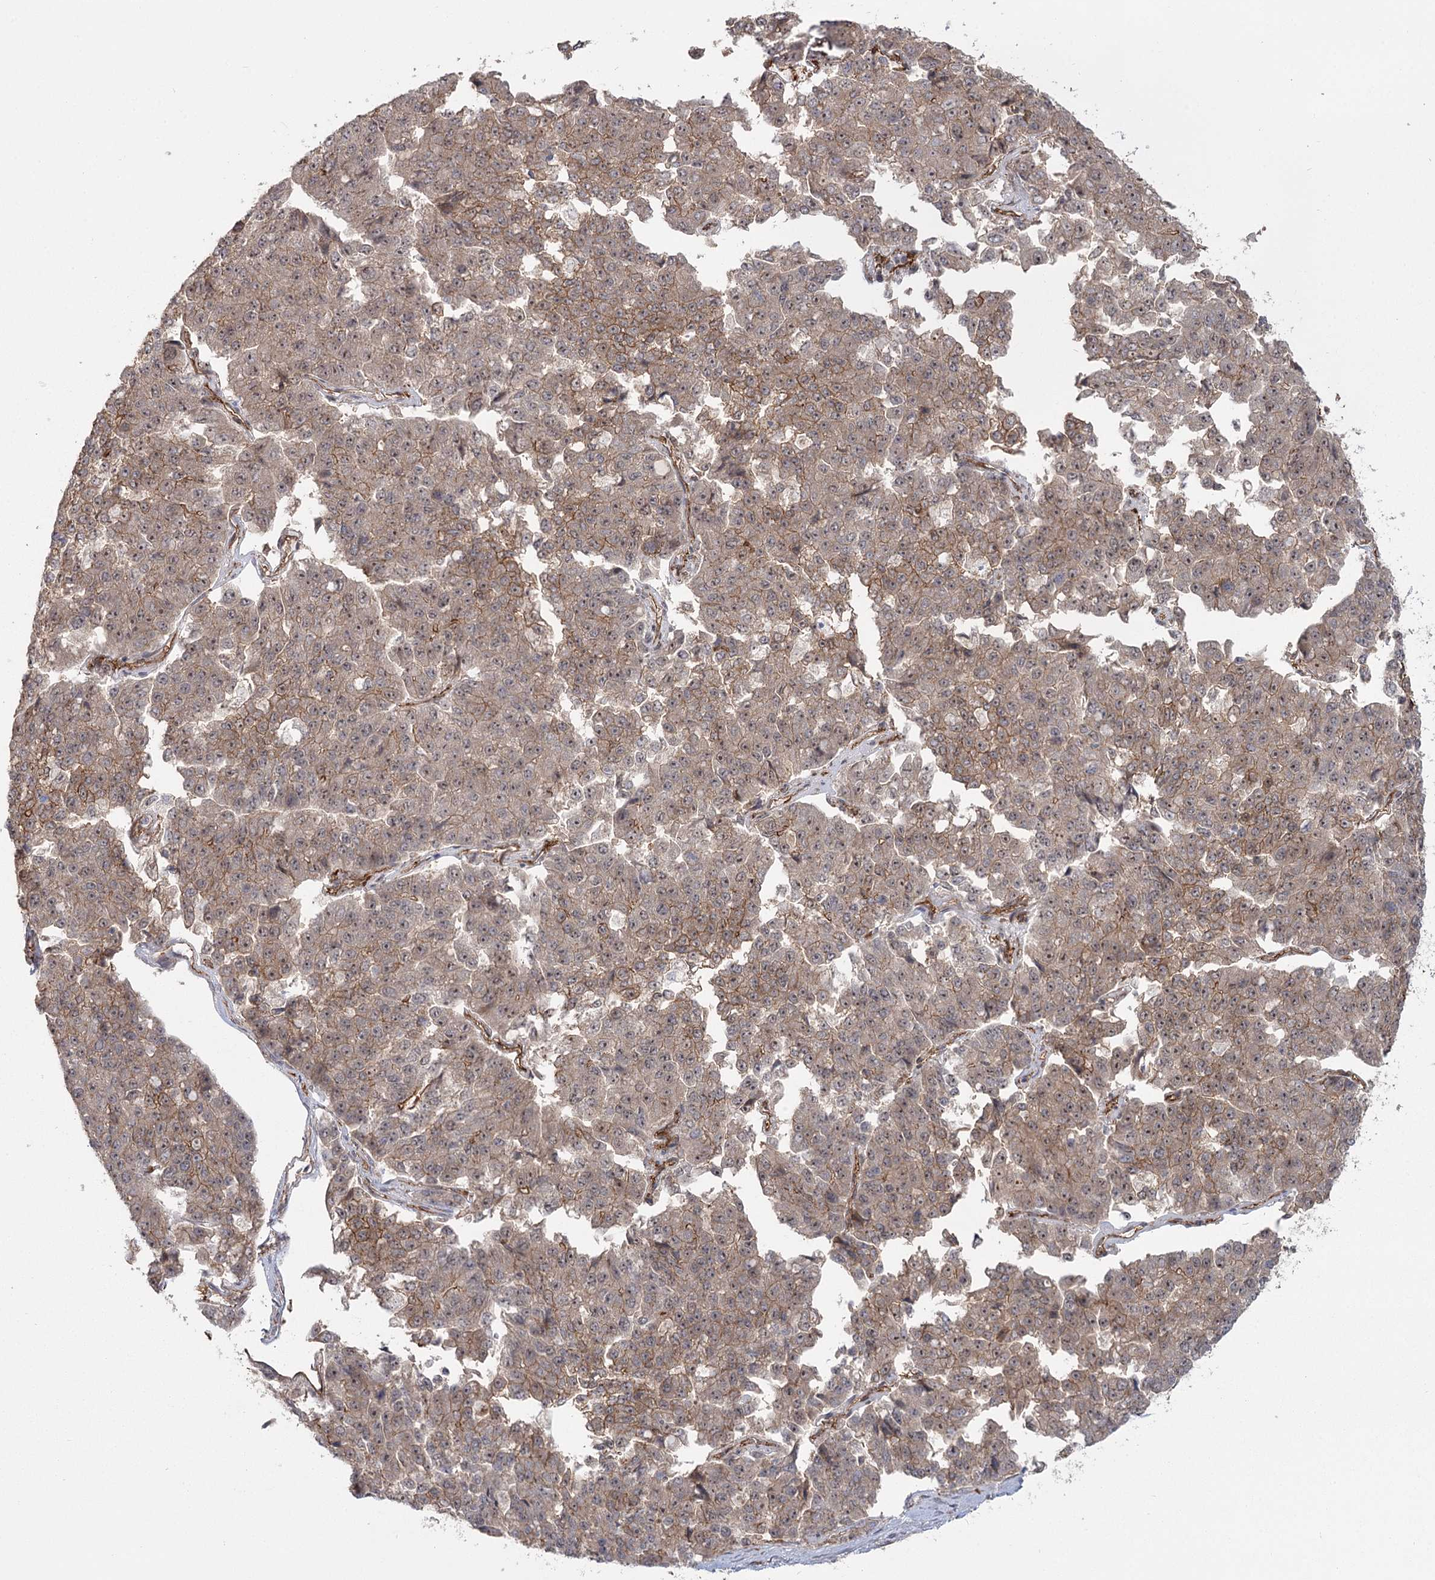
{"staining": {"intensity": "moderate", "quantity": ">75%", "location": "cytoplasmic/membranous,nuclear"}, "tissue": "pancreatic cancer", "cell_type": "Tumor cells", "image_type": "cancer", "snomed": [{"axis": "morphology", "description": "Adenocarcinoma, NOS"}, {"axis": "topography", "description": "Pancreas"}], "caption": "Brown immunohistochemical staining in human pancreatic adenocarcinoma exhibits moderate cytoplasmic/membranous and nuclear positivity in approximately >75% of tumor cells. (DAB (3,3'-diaminobenzidine) = brown stain, brightfield microscopy at high magnification).", "gene": "RPP14", "patient": {"sex": "male", "age": 50}}